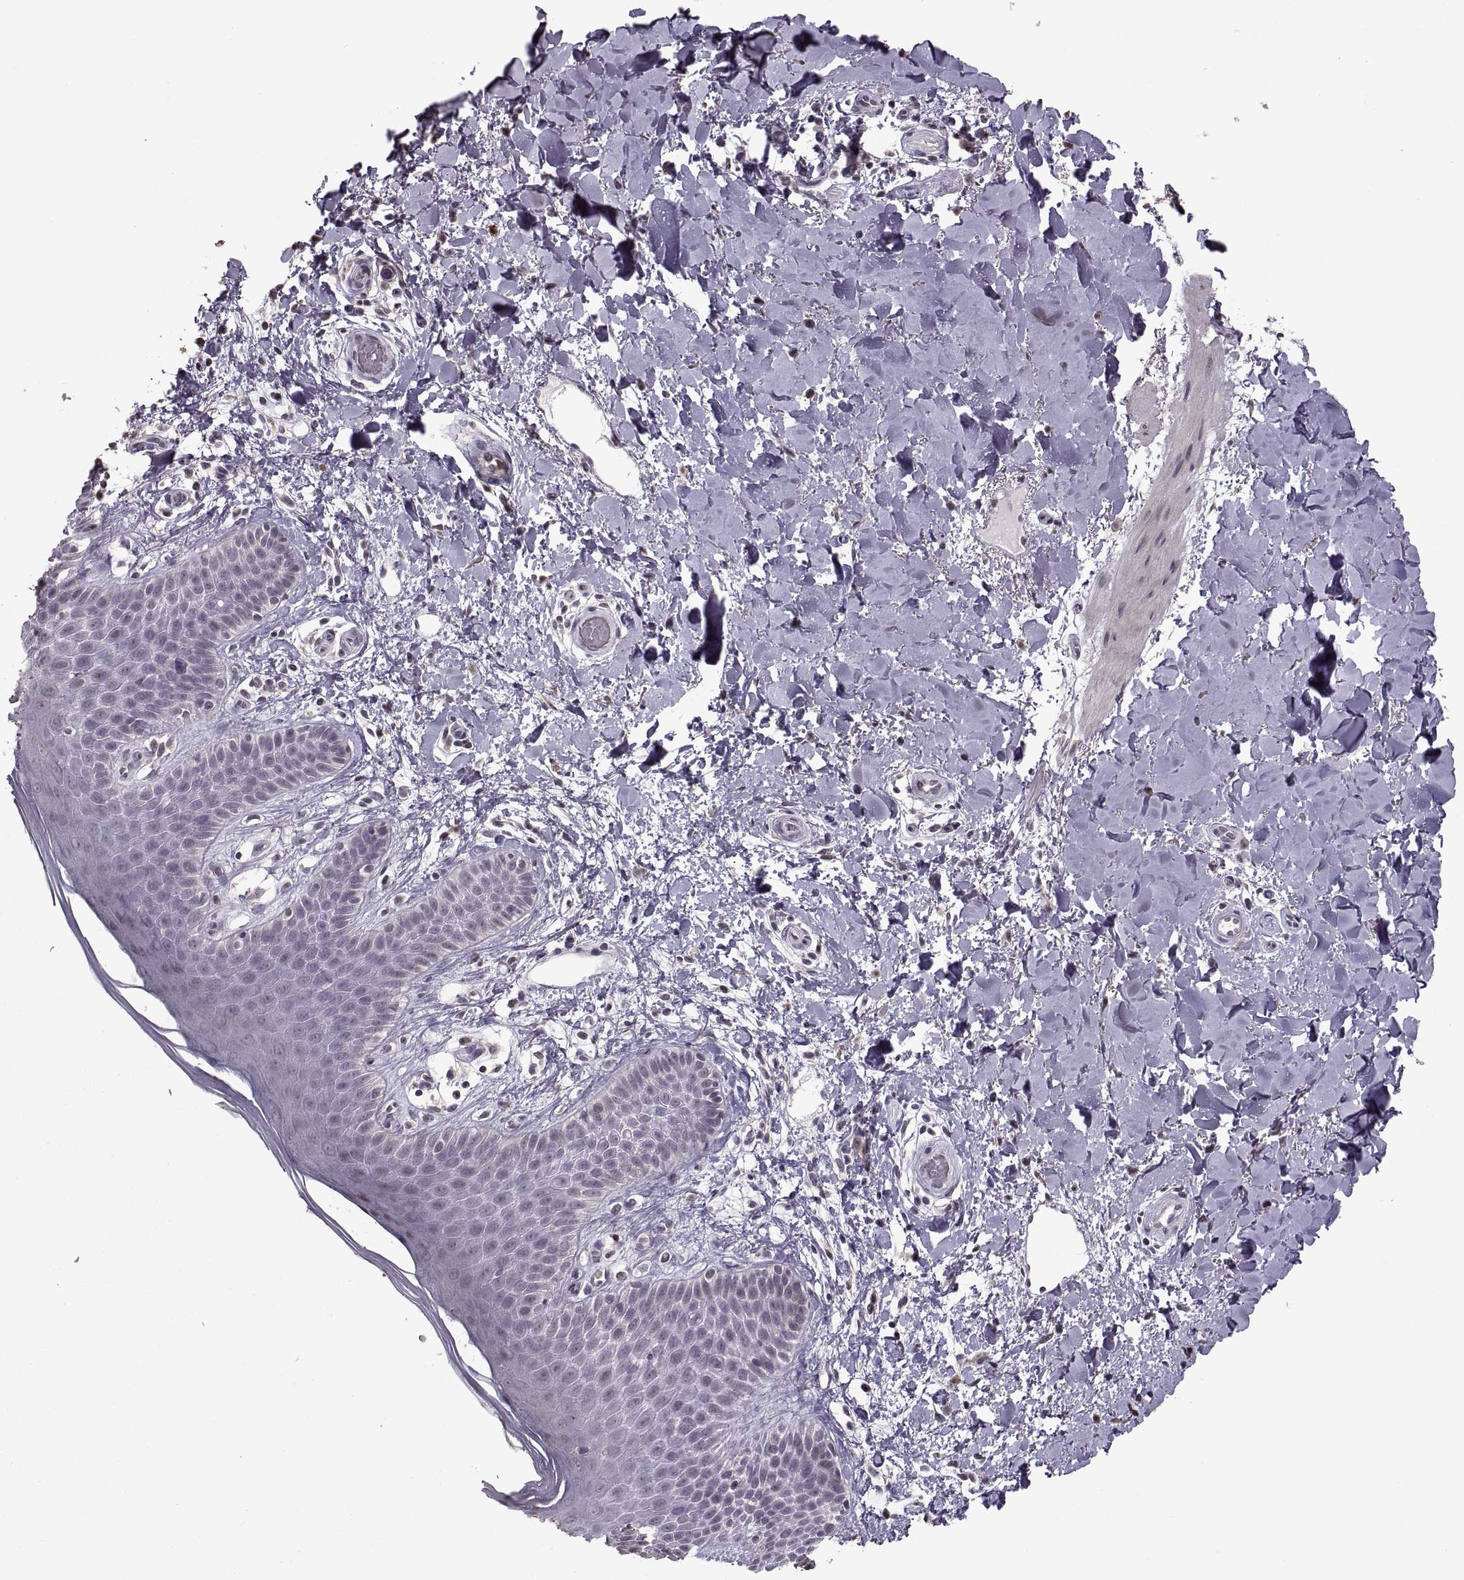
{"staining": {"intensity": "negative", "quantity": "none", "location": "none"}, "tissue": "skin", "cell_type": "Epidermal cells", "image_type": "normal", "snomed": [{"axis": "morphology", "description": "Normal tissue, NOS"}, {"axis": "topography", "description": "Anal"}], "caption": "Immunohistochemistry histopathology image of normal human skin stained for a protein (brown), which displays no expression in epidermal cells.", "gene": "PALS1", "patient": {"sex": "male", "age": 36}}